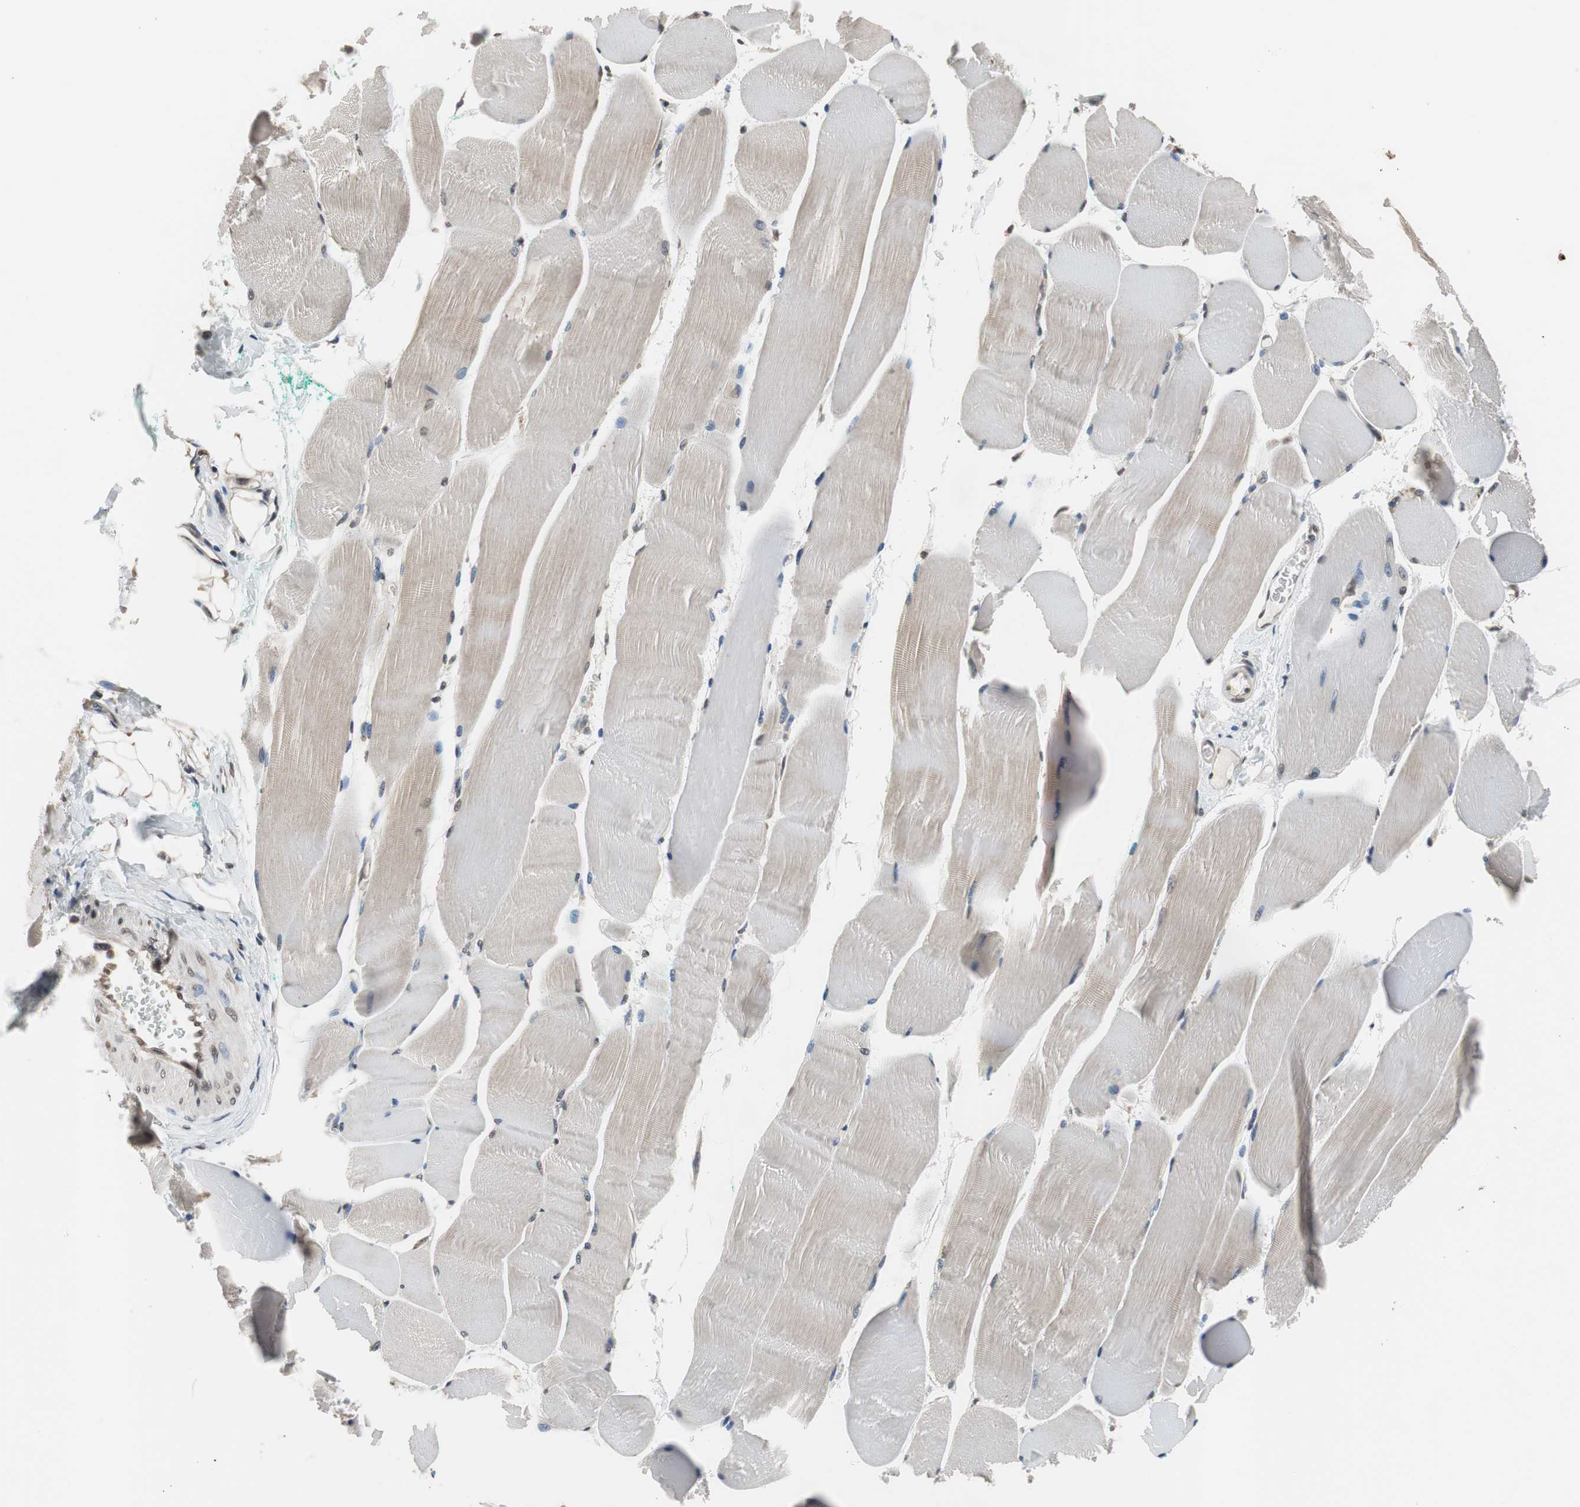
{"staining": {"intensity": "weak", "quantity": ">75%", "location": "cytoplasmic/membranous,nuclear"}, "tissue": "skeletal muscle", "cell_type": "Myocytes", "image_type": "normal", "snomed": [{"axis": "morphology", "description": "Normal tissue, NOS"}, {"axis": "morphology", "description": "Squamous cell carcinoma, NOS"}, {"axis": "topography", "description": "Skeletal muscle"}], "caption": "IHC image of unremarkable skeletal muscle stained for a protein (brown), which exhibits low levels of weak cytoplasmic/membranous,nuclear expression in approximately >75% of myocytes.", "gene": "GCLC", "patient": {"sex": "male", "age": 51}}